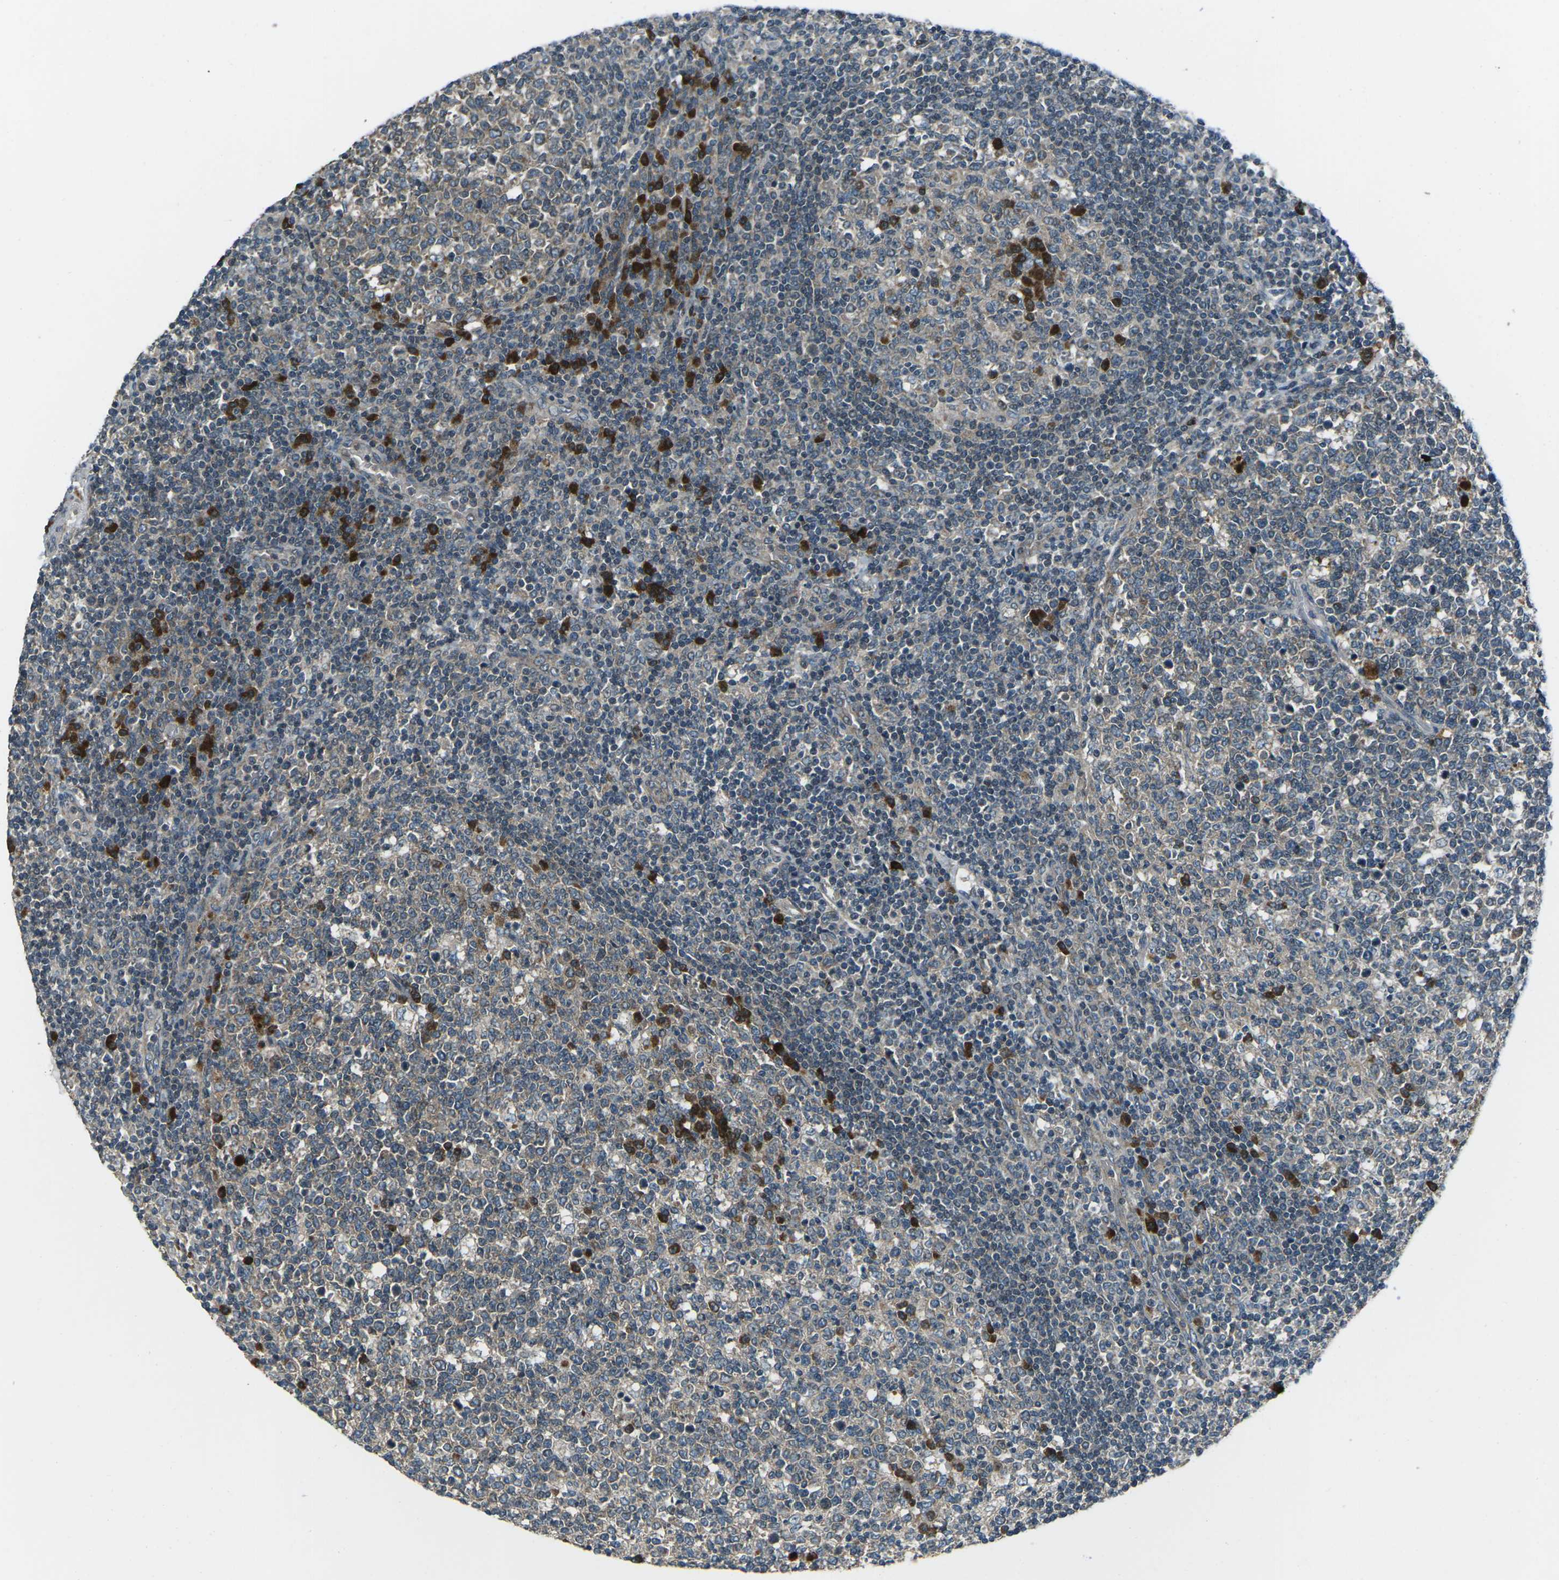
{"staining": {"intensity": "strong", "quantity": "<25%", "location": "cytoplasmic/membranous"}, "tissue": "tonsil", "cell_type": "Germinal center cells", "image_type": "normal", "snomed": [{"axis": "morphology", "description": "Normal tissue, NOS"}, {"axis": "topography", "description": "Tonsil"}], "caption": "IHC image of benign tonsil stained for a protein (brown), which demonstrates medium levels of strong cytoplasmic/membranous expression in about <25% of germinal center cells.", "gene": "CDK16", "patient": {"sex": "female", "age": 19}}